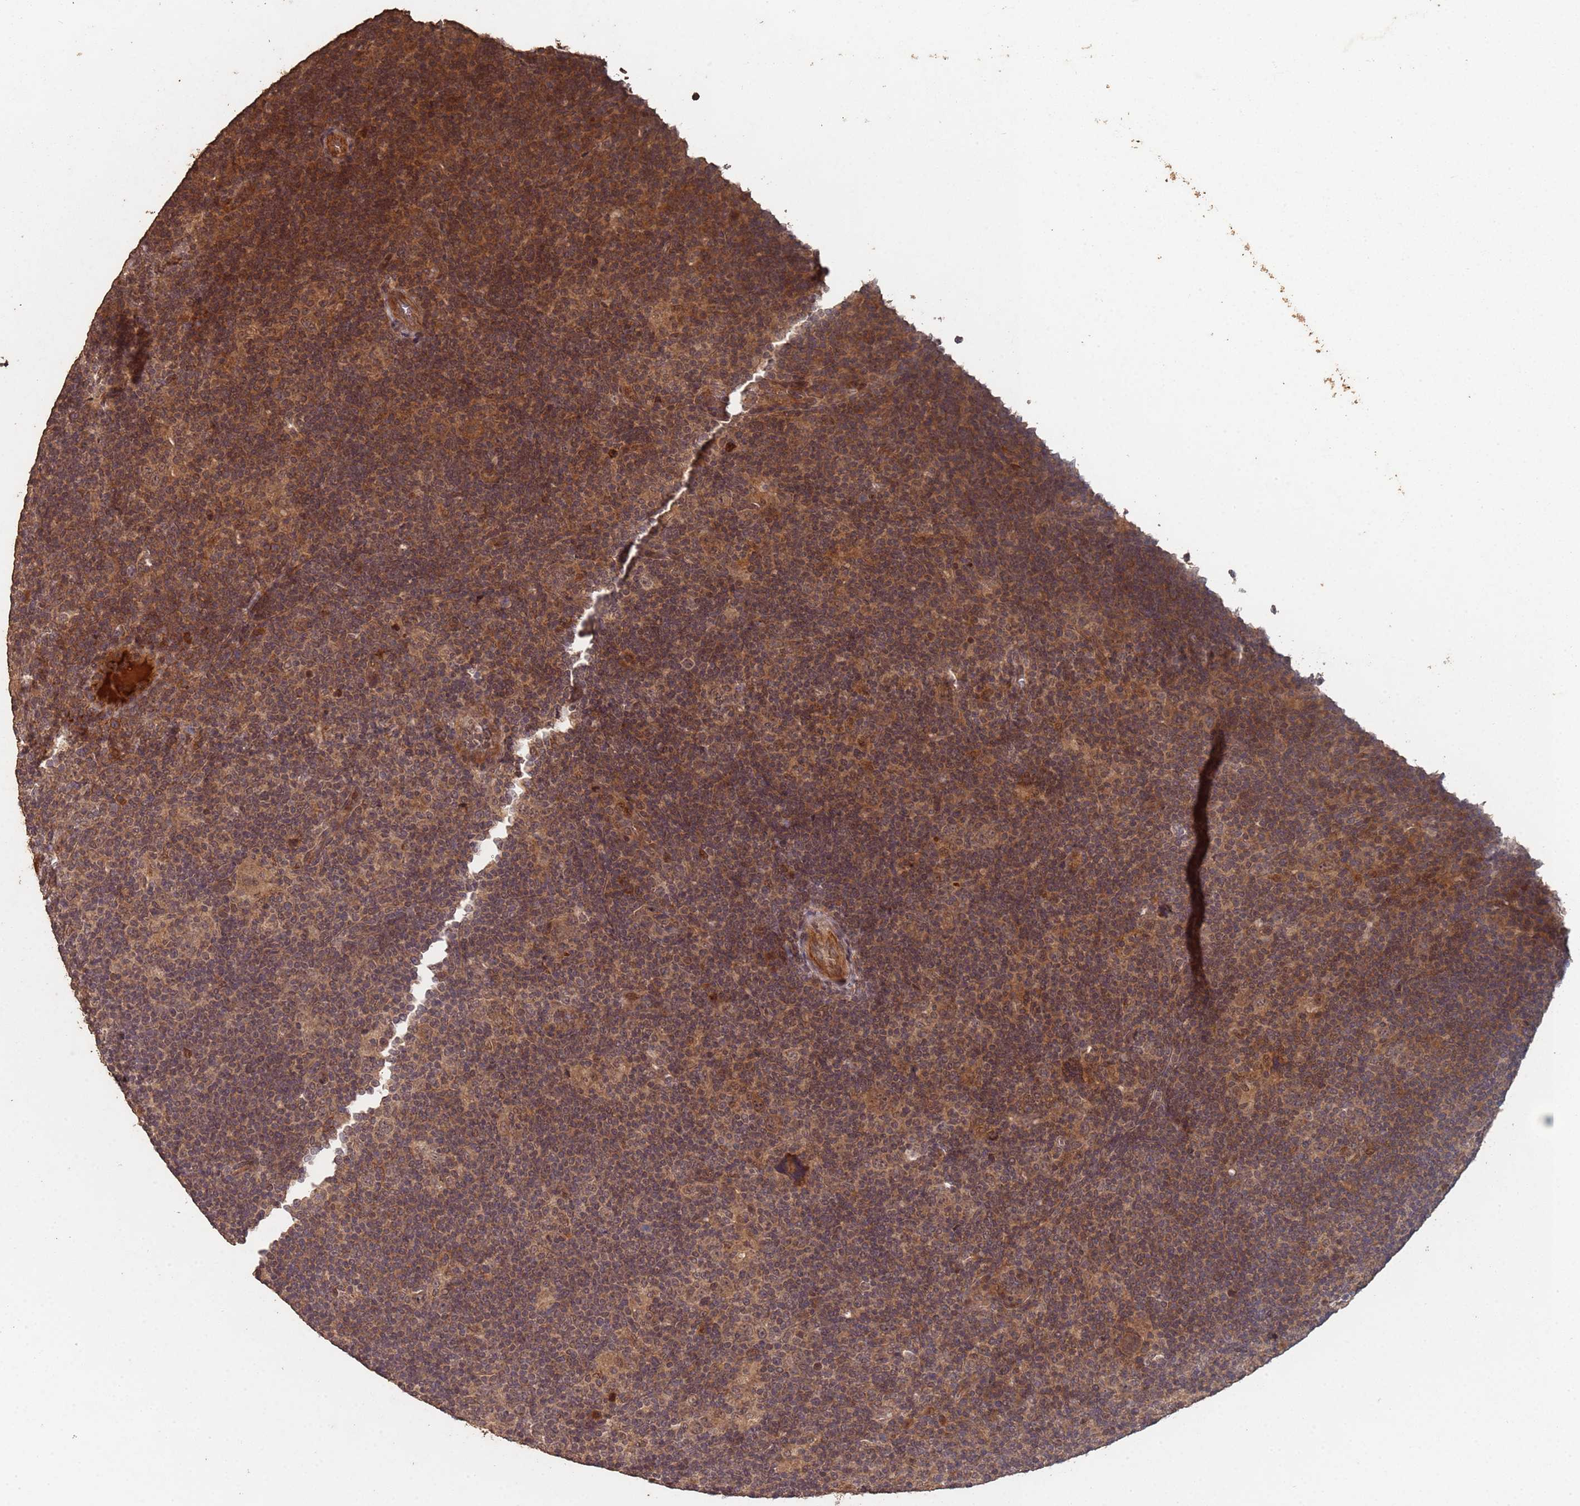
{"staining": {"intensity": "weak", "quantity": ">75%", "location": "cytoplasmic/membranous,nuclear"}, "tissue": "lymphoma", "cell_type": "Tumor cells", "image_type": "cancer", "snomed": [{"axis": "morphology", "description": "Hodgkin's disease, NOS"}, {"axis": "topography", "description": "Lymph node"}], "caption": "Hodgkin's disease stained for a protein (brown) shows weak cytoplasmic/membranous and nuclear positive expression in about >75% of tumor cells.", "gene": "FRAT1", "patient": {"sex": "female", "age": 57}}